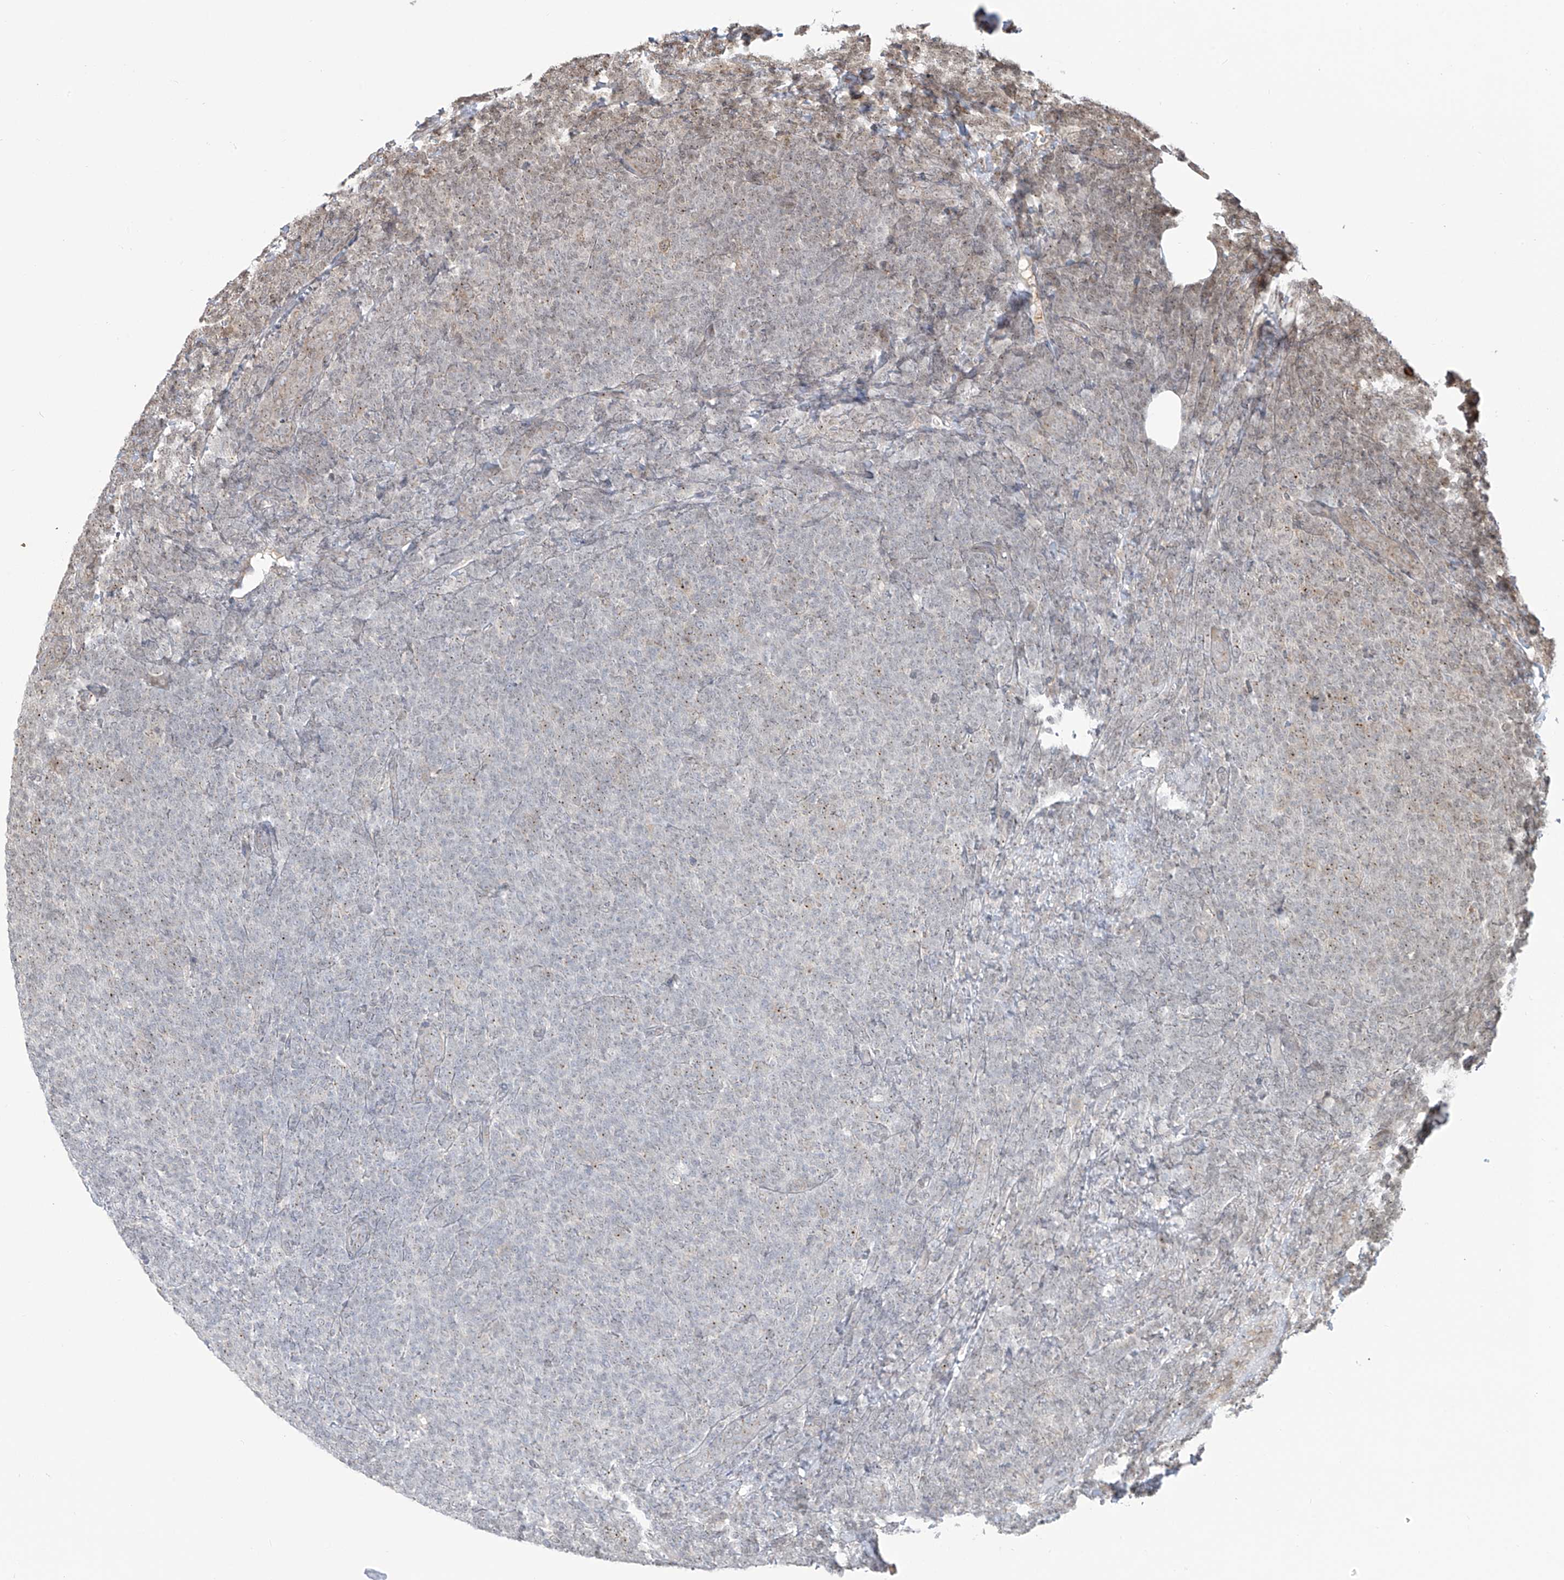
{"staining": {"intensity": "negative", "quantity": "none", "location": "none"}, "tissue": "lymphoma", "cell_type": "Tumor cells", "image_type": "cancer", "snomed": [{"axis": "morphology", "description": "Malignant lymphoma, non-Hodgkin's type, Low grade"}, {"axis": "topography", "description": "Lymph node"}], "caption": "This photomicrograph is of lymphoma stained with immunohistochemistry to label a protein in brown with the nuclei are counter-stained blue. There is no staining in tumor cells.", "gene": "VMP1", "patient": {"sex": "male", "age": 66}}